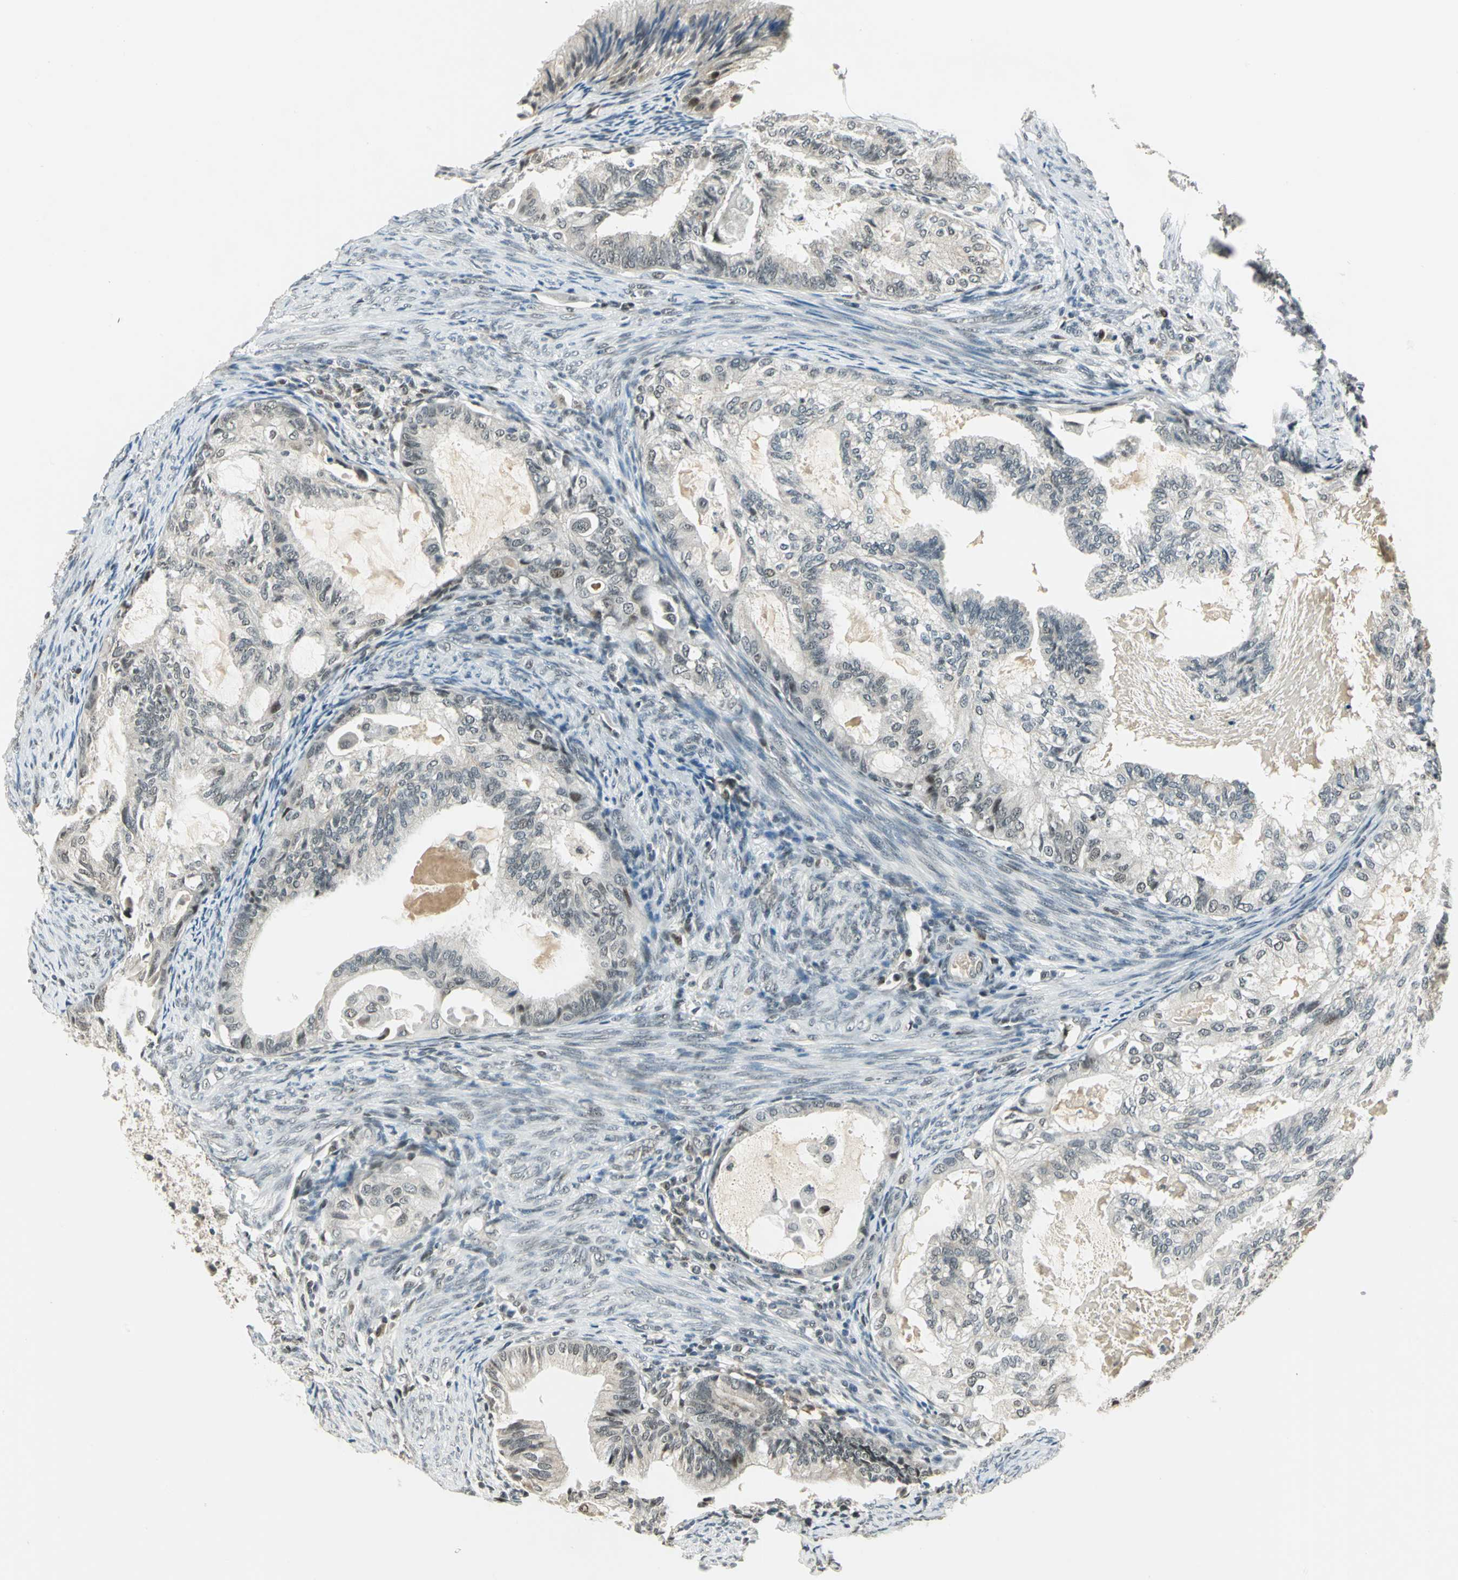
{"staining": {"intensity": "negative", "quantity": "none", "location": "none"}, "tissue": "cervical cancer", "cell_type": "Tumor cells", "image_type": "cancer", "snomed": [{"axis": "morphology", "description": "Normal tissue, NOS"}, {"axis": "morphology", "description": "Adenocarcinoma, NOS"}, {"axis": "topography", "description": "Cervix"}, {"axis": "topography", "description": "Endometrium"}], "caption": "Immunohistochemical staining of cervical cancer displays no significant expression in tumor cells.", "gene": "RAD17", "patient": {"sex": "female", "age": 86}}